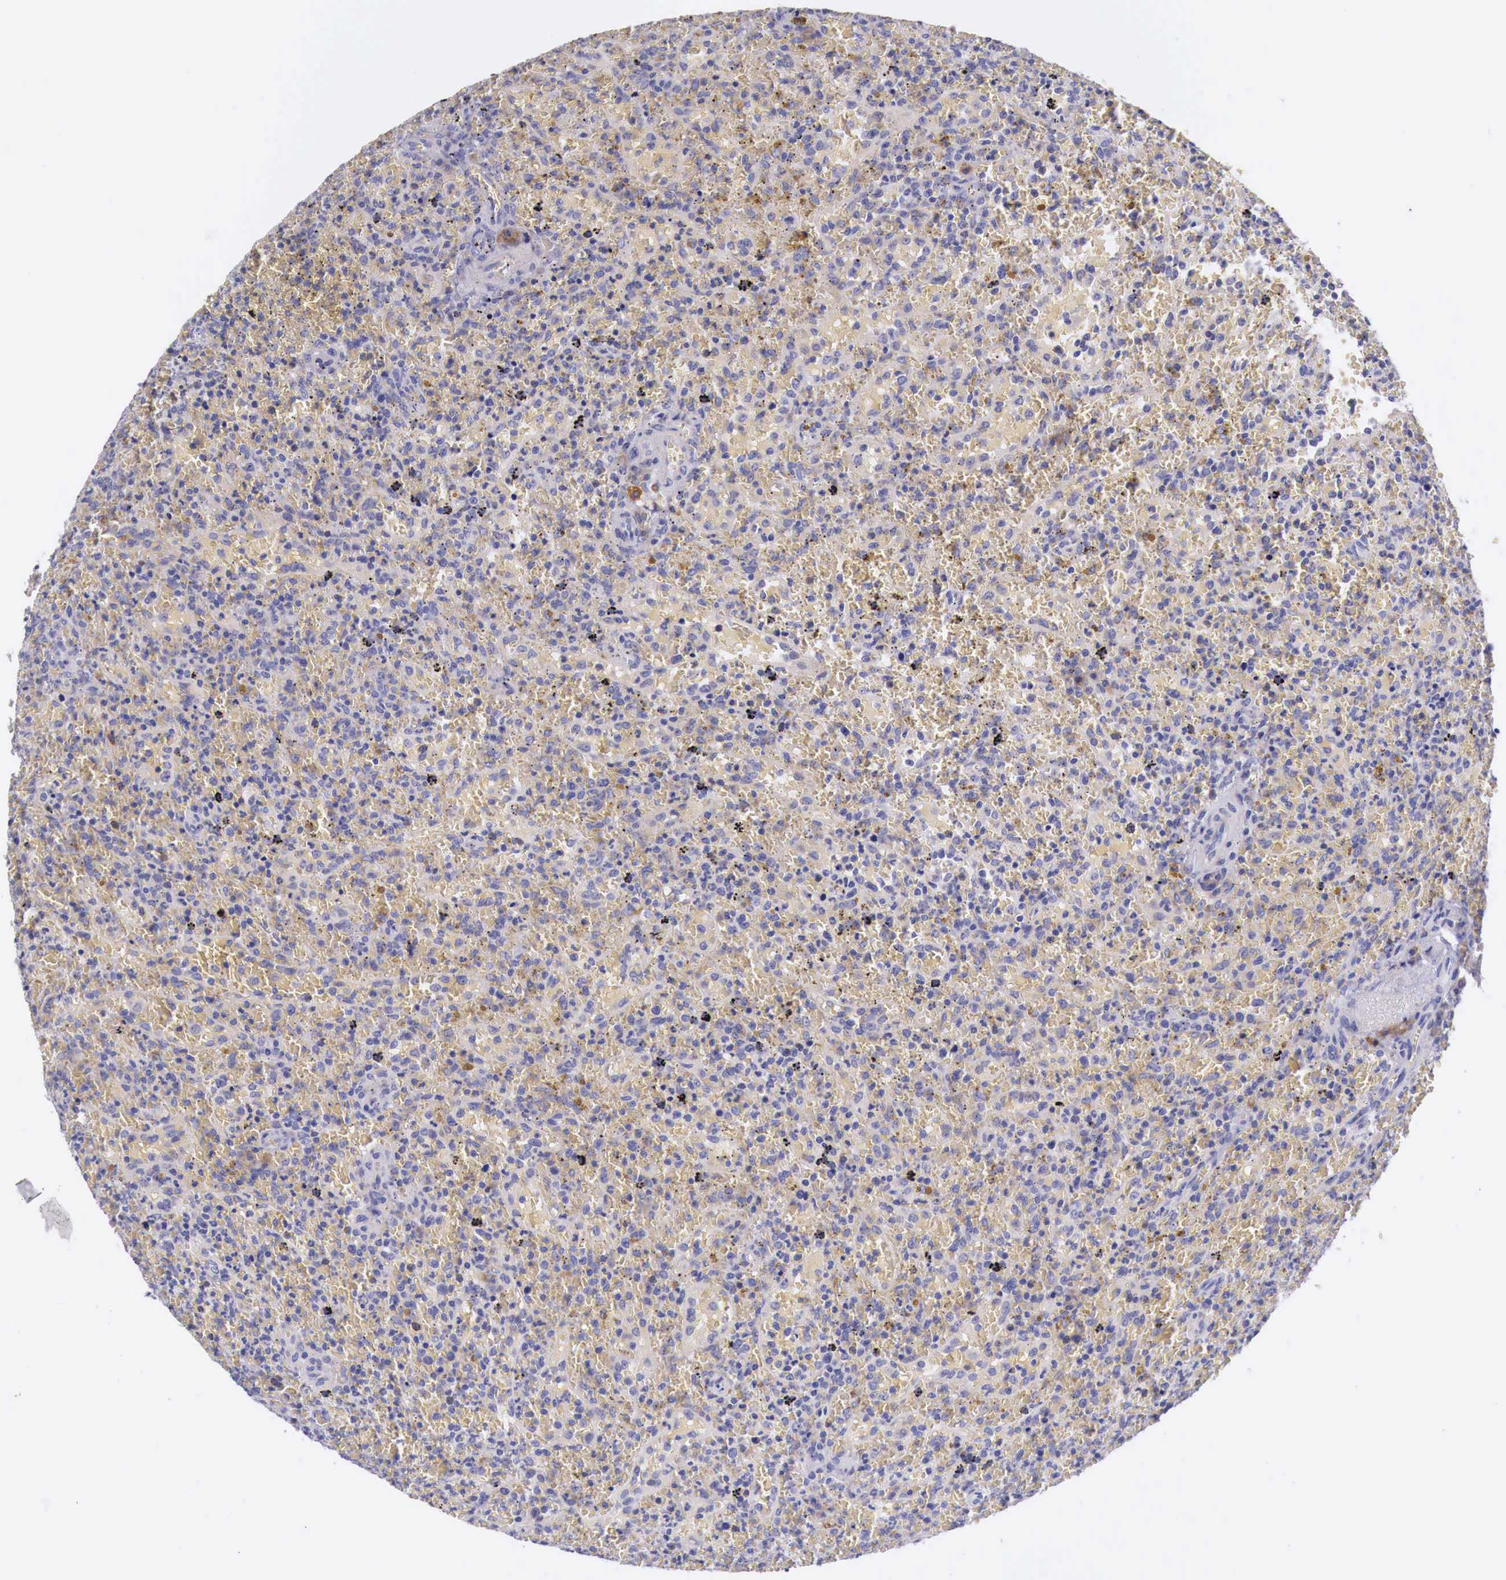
{"staining": {"intensity": "negative", "quantity": "none", "location": "none"}, "tissue": "lymphoma", "cell_type": "Tumor cells", "image_type": "cancer", "snomed": [{"axis": "morphology", "description": "Malignant lymphoma, non-Hodgkin's type, High grade"}, {"axis": "topography", "description": "Spleen"}, {"axis": "topography", "description": "Lymph node"}], "caption": "Lymphoma was stained to show a protein in brown. There is no significant positivity in tumor cells. (DAB IHC, high magnification).", "gene": "NREP", "patient": {"sex": "female", "age": 70}}